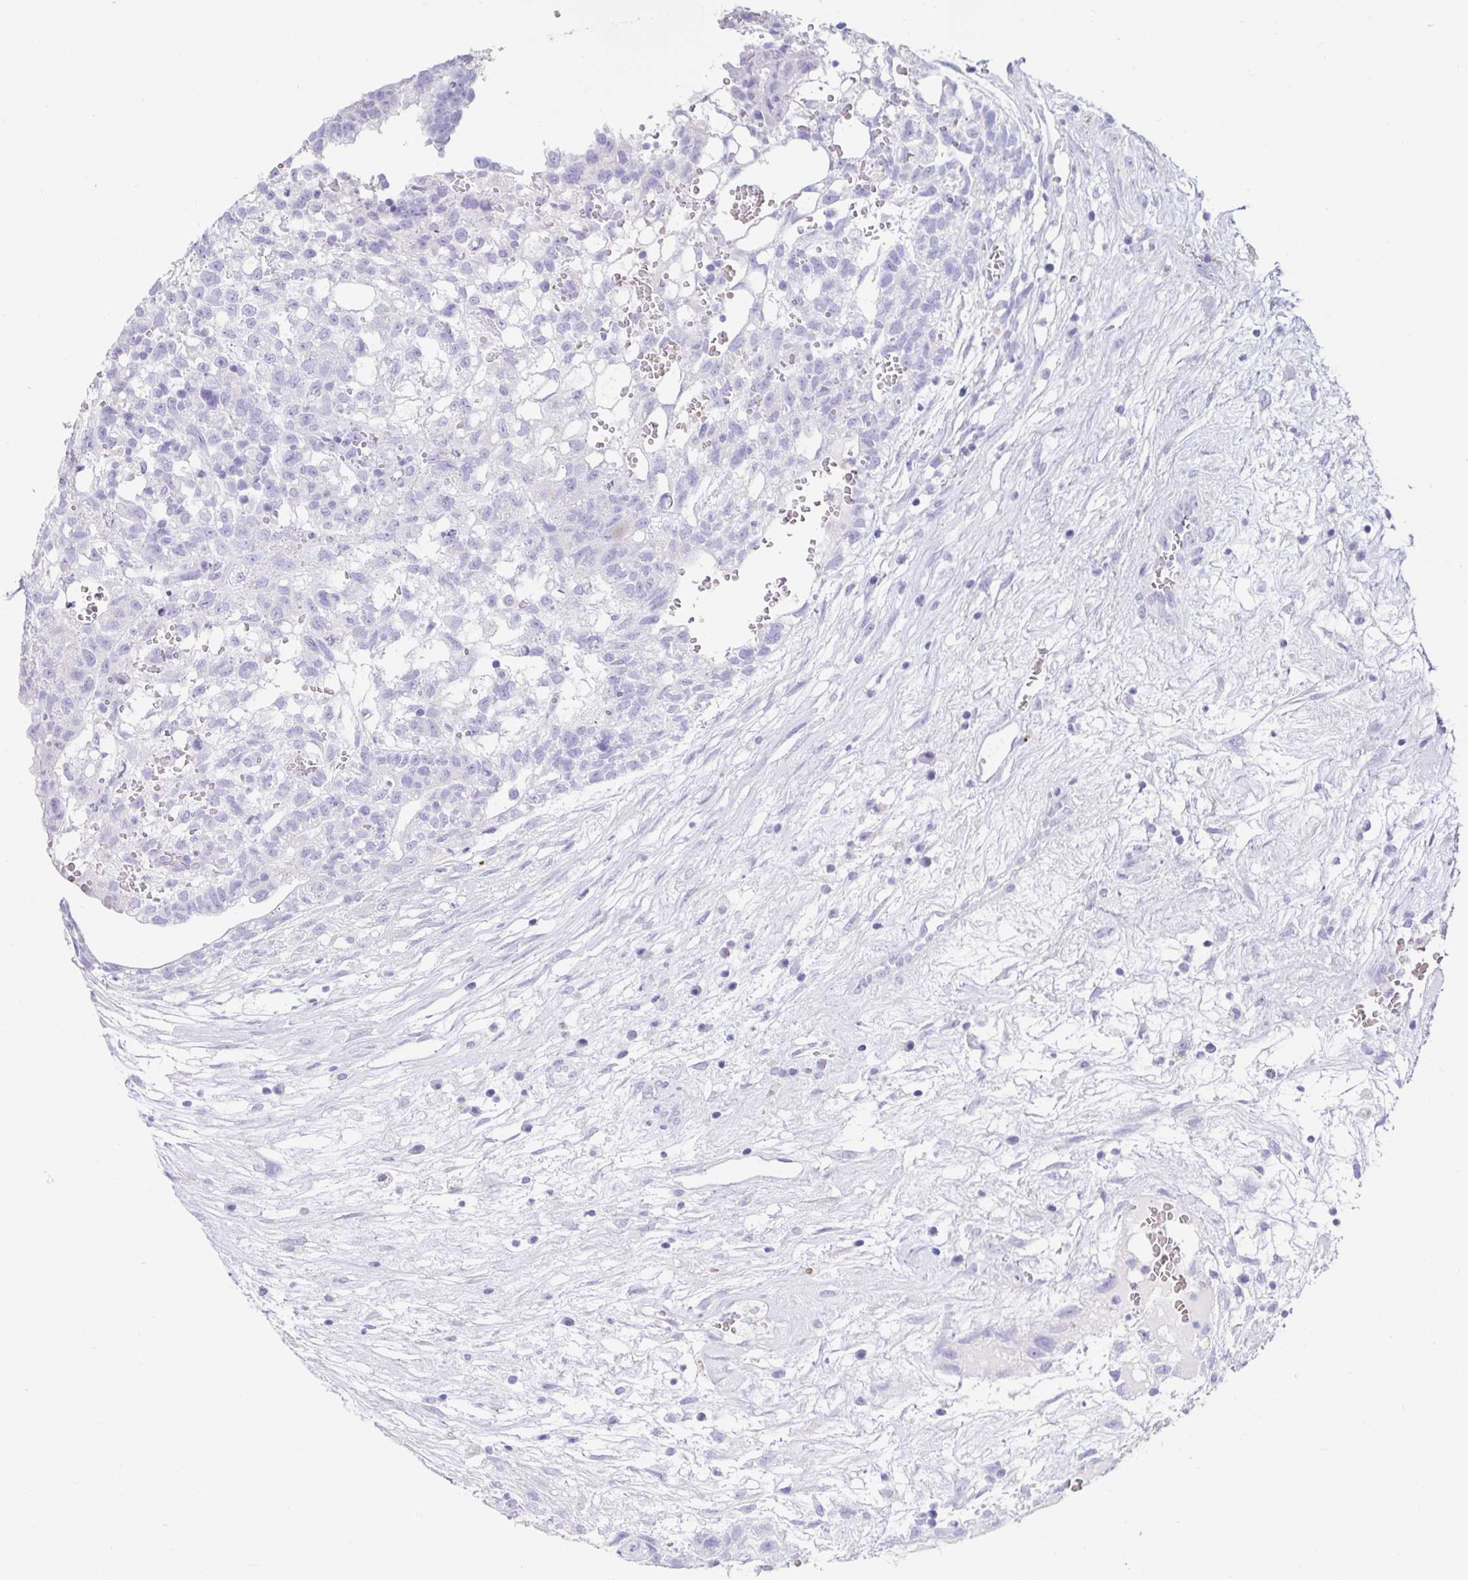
{"staining": {"intensity": "negative", "quantity": "none", "location": "none"}, "tissue": "testis cancer", "cell_type": "Tumor cells", "image_type": "cancer", "snomed": [{"axis": "morphology", "description": "Normal tissue, NOS"}, {"axis": "morphology", "description": "Carcinoma, Embryonal, NOS"}, {"axis": "topography", "description": "Testis"}], "caption": "Micrograph shows no significant protein expression in tumor cells of testis cancer (embryonal carcinoma). Nuclei are stained in blue.", "gene": "ZPBP2", "patient": {"sex": "male", "age": 32}}